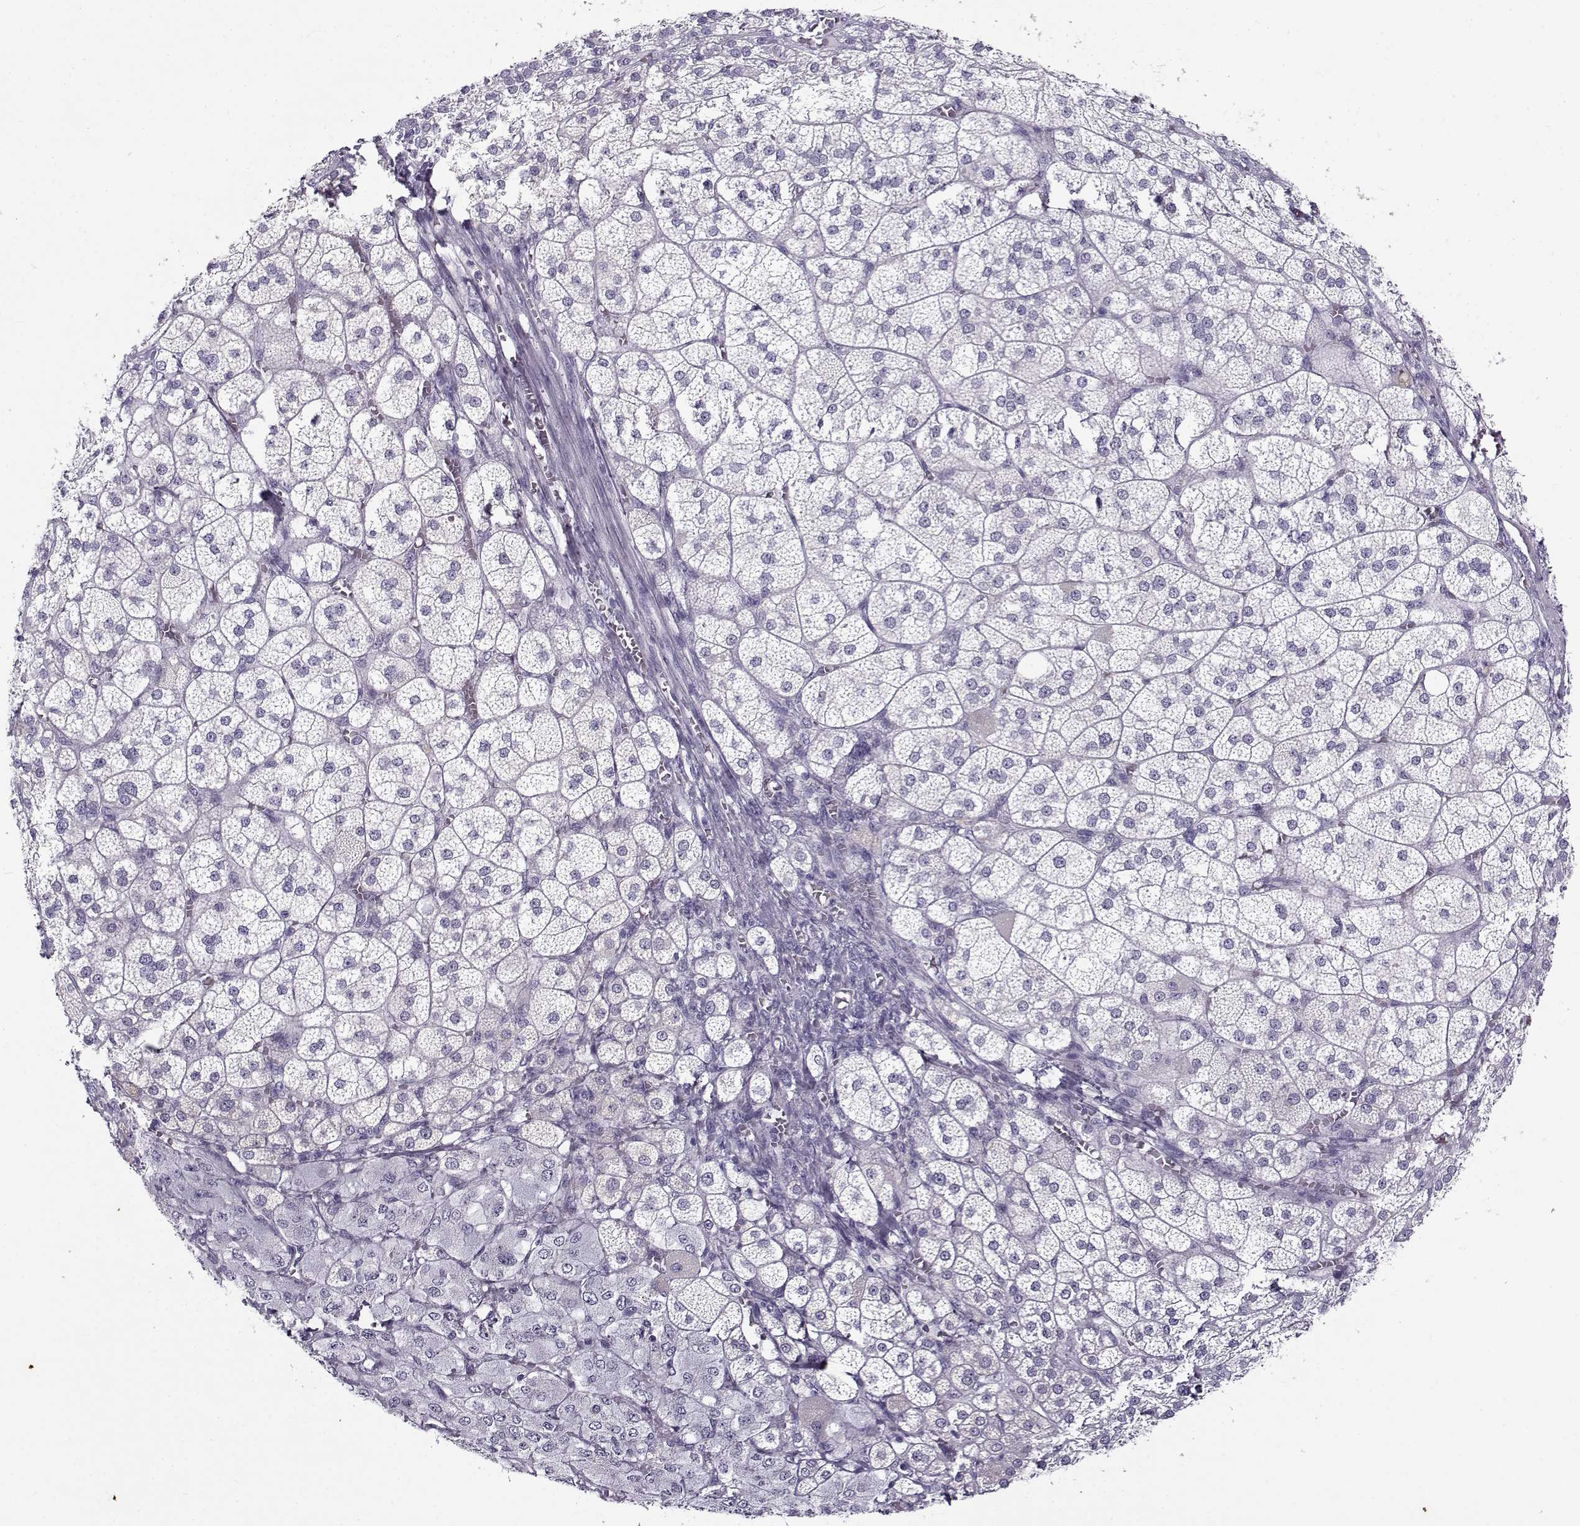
{"staining": {"intensity": "negative", "quantity": "none", "location": "none"}, "tissue": "adrenal gland", "cell_type": "Glandular cells", "image_type": "normal", "snomed": [{"axis": "morphology", "description": "Normal tissue, NOS"}, {"axis": "topography", "description": "Adrenal gland"}], "caption": "Human adrenal gland stained for a protein using immunohistochemistry (IHC) displays no expression in glandular cells.", "gene": "TEX55", "patient": {"sex": "female", "age": 60}}